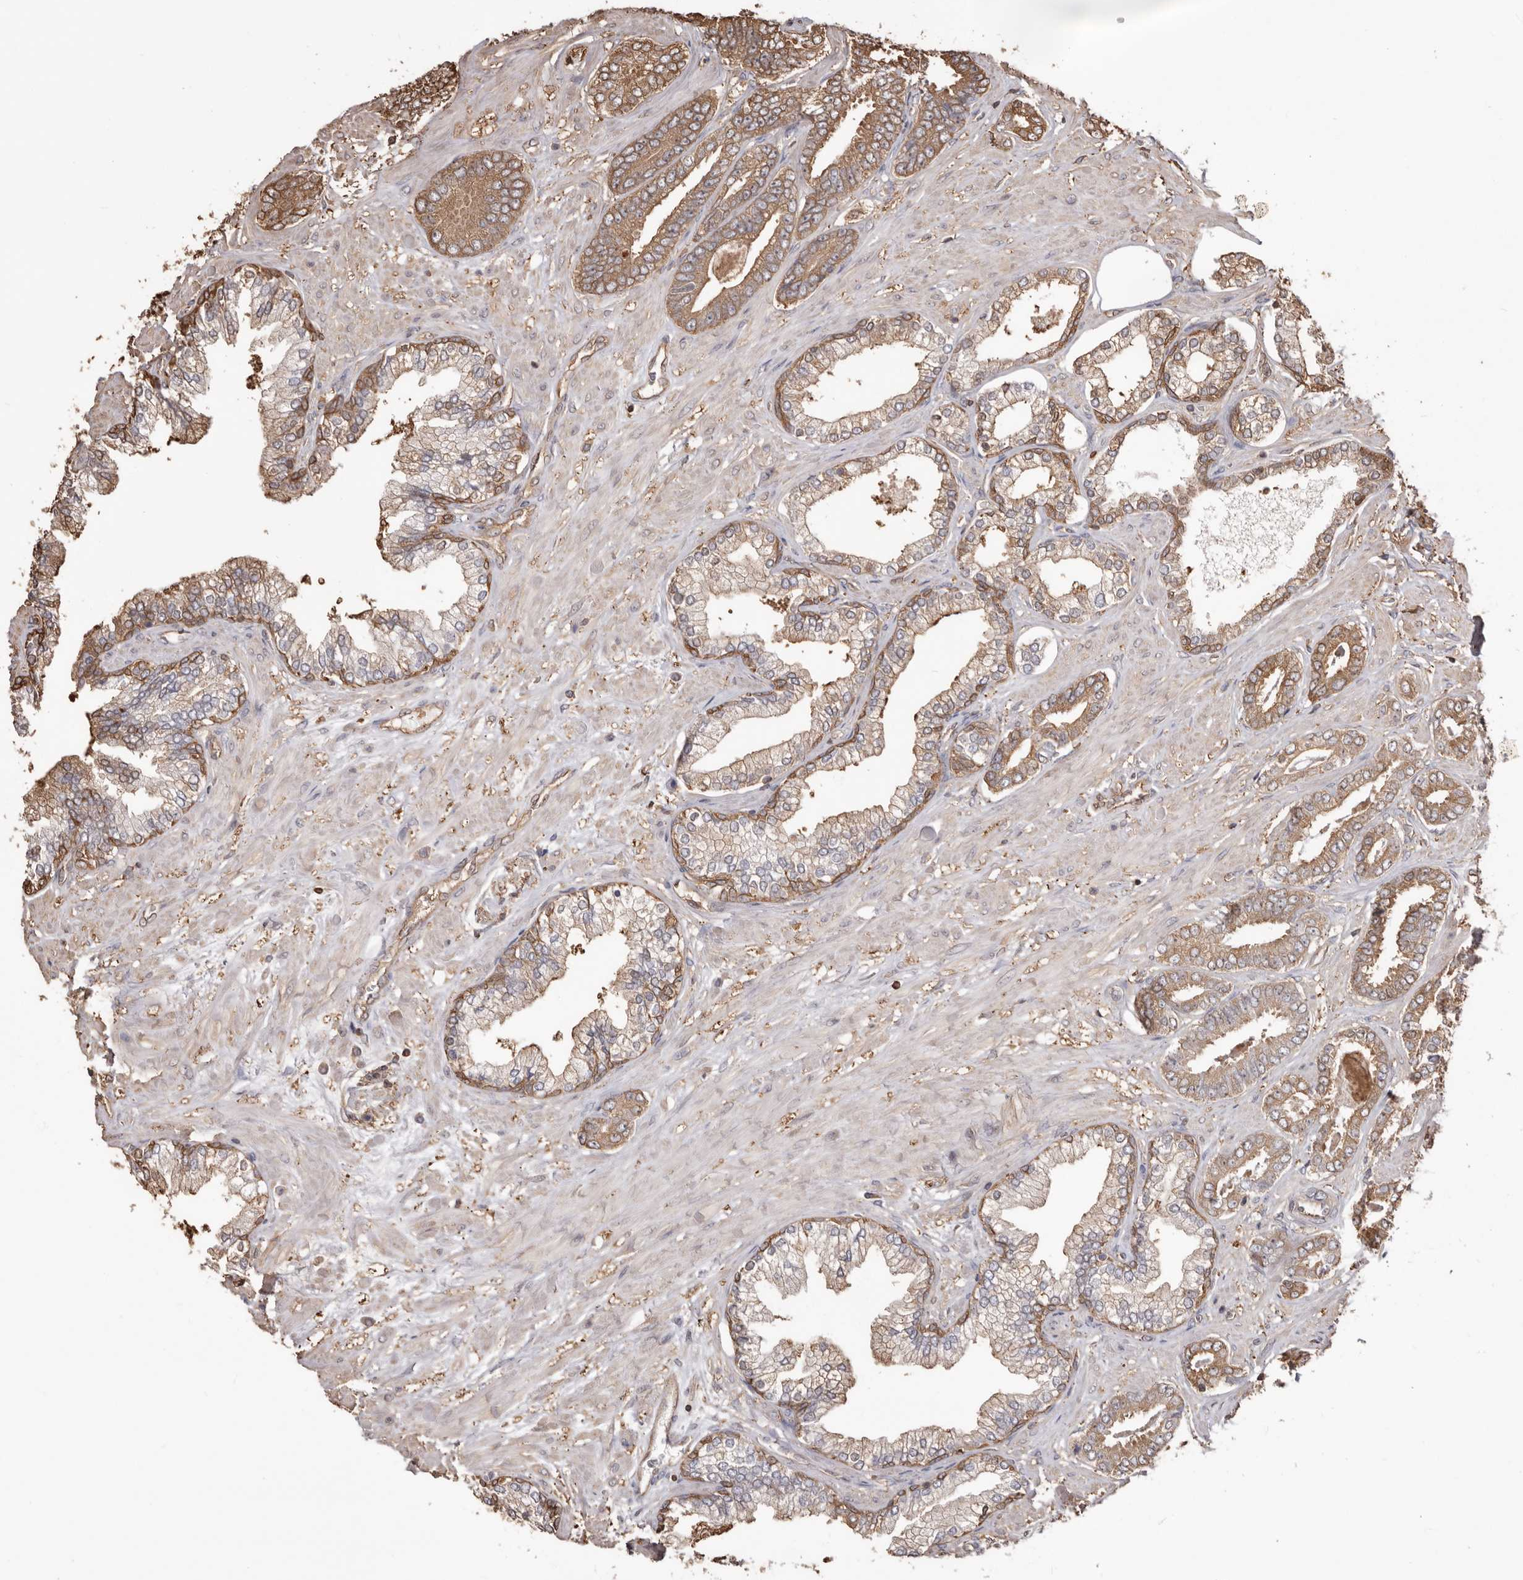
{"staining": {"intensity": "moderate", "quantity": ">75%", "location": "cytoplasmic/membranous"}, "tissue": "prostate cancer", "cell_type": "Tumor cells", "image_type": "cancer", "snomed": [{"axis": "morphology", "description": "Adenocarcinoma, Low grade"}, {"axis": "topography", "description": "Prostate"}], "caption": "A brown stain labels moderate cytoplasmic/membranous staining of a protein in human prostate cancer tumor cells. (DAB (3,3'-diaminobenzidine) IHC, brown staining for protein, blue staining for nuclei).", "gene": "PKM", "patient": {"sex": "male", "age": 71}}